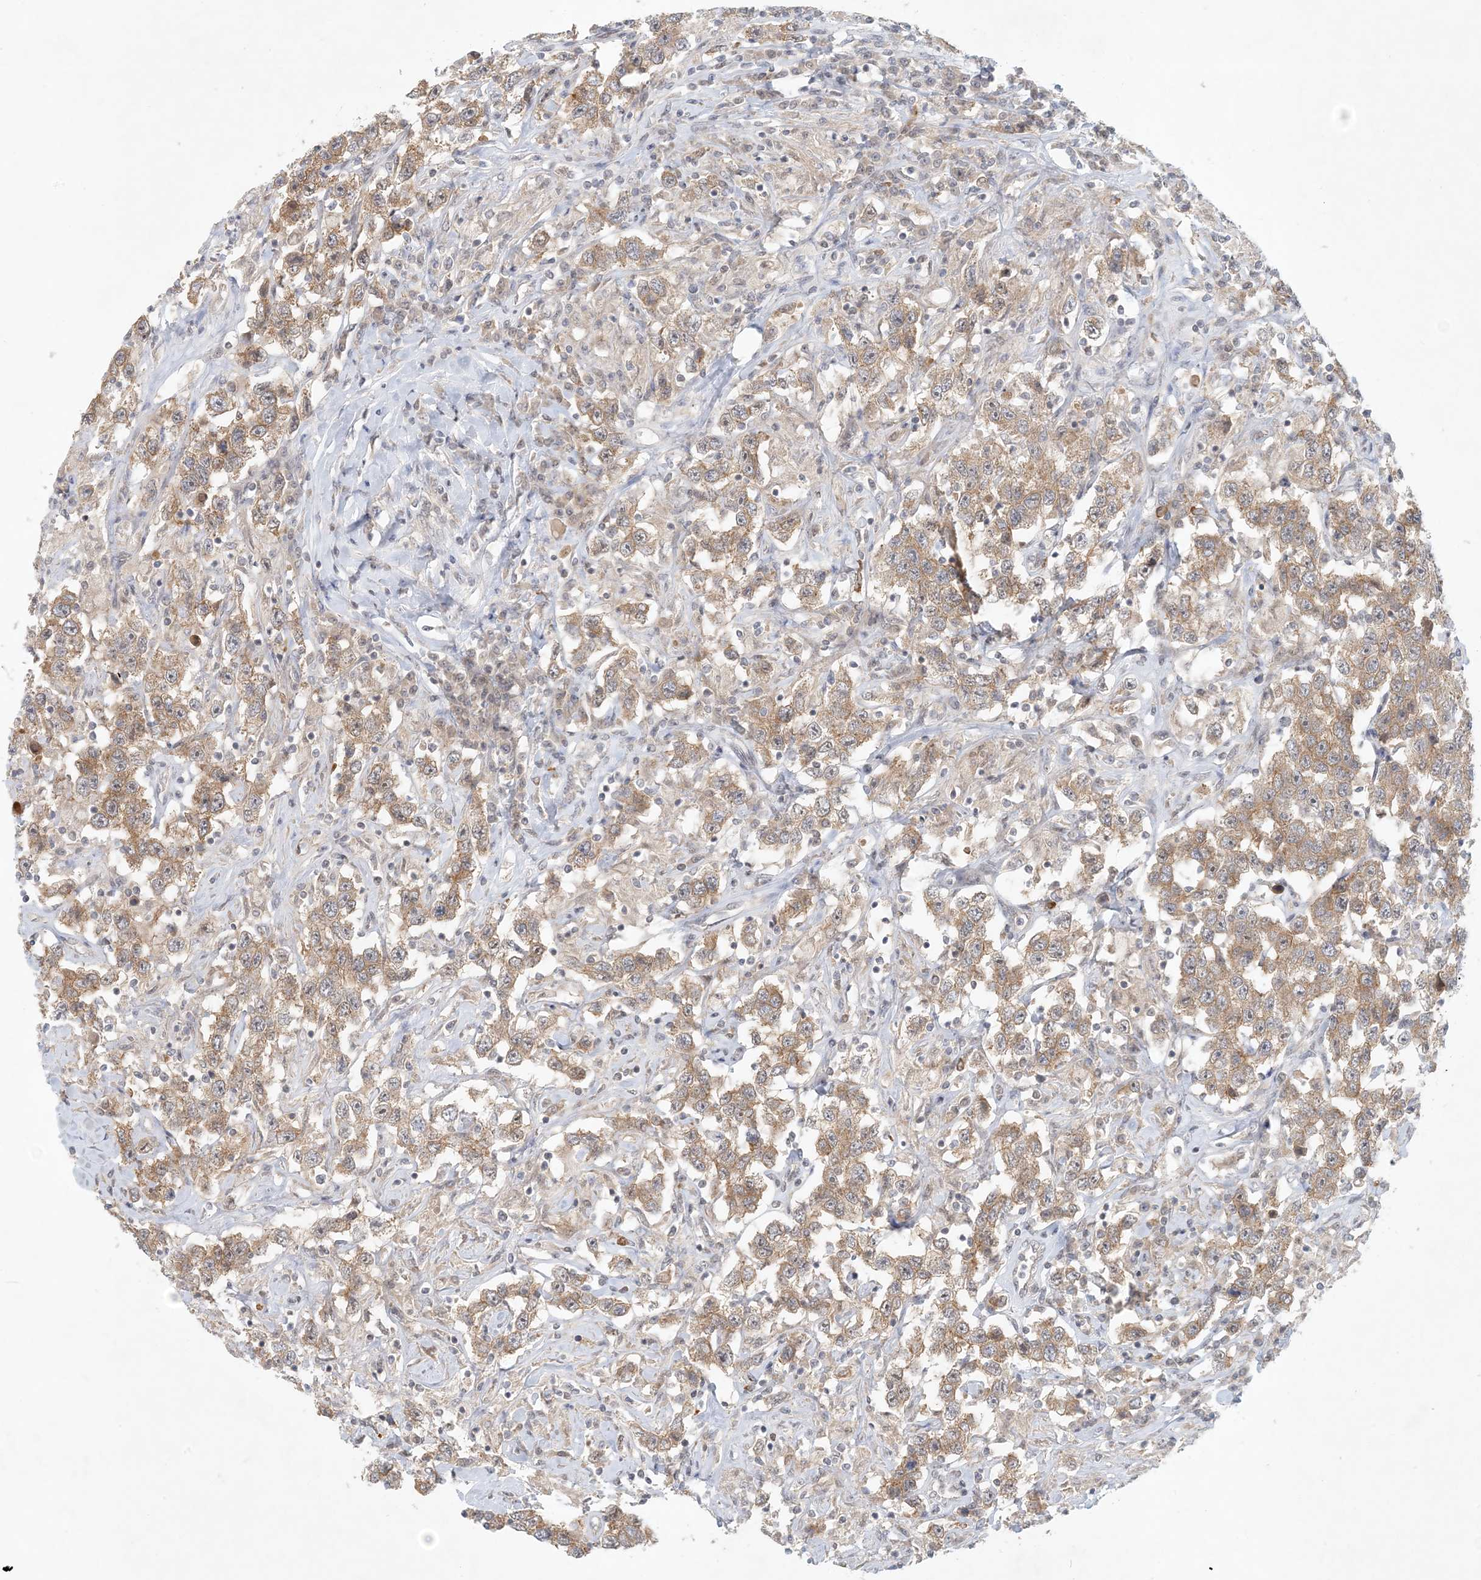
{"staining": {"intensity": "moderate", "quantity": ">75%", "location": "cytoplasmic/membranous"}, "tissue": "testis cancer", "cell_type": "Tumor cells", "image_type": "cancer", "snomed": [{"axis": "morphology", "description": "Seminoma, NOS"}, {"axis": "topography", "description": "Testis"}], "caption": "About >75% of tumor cells in testis cancer (seminoma) exhibit moderate cytoplasmic/membranous protein staining as visualized by brown immunohistochemical staining.", "gene": "OBI1", "patient": {"sex": "male", "age": 41}}